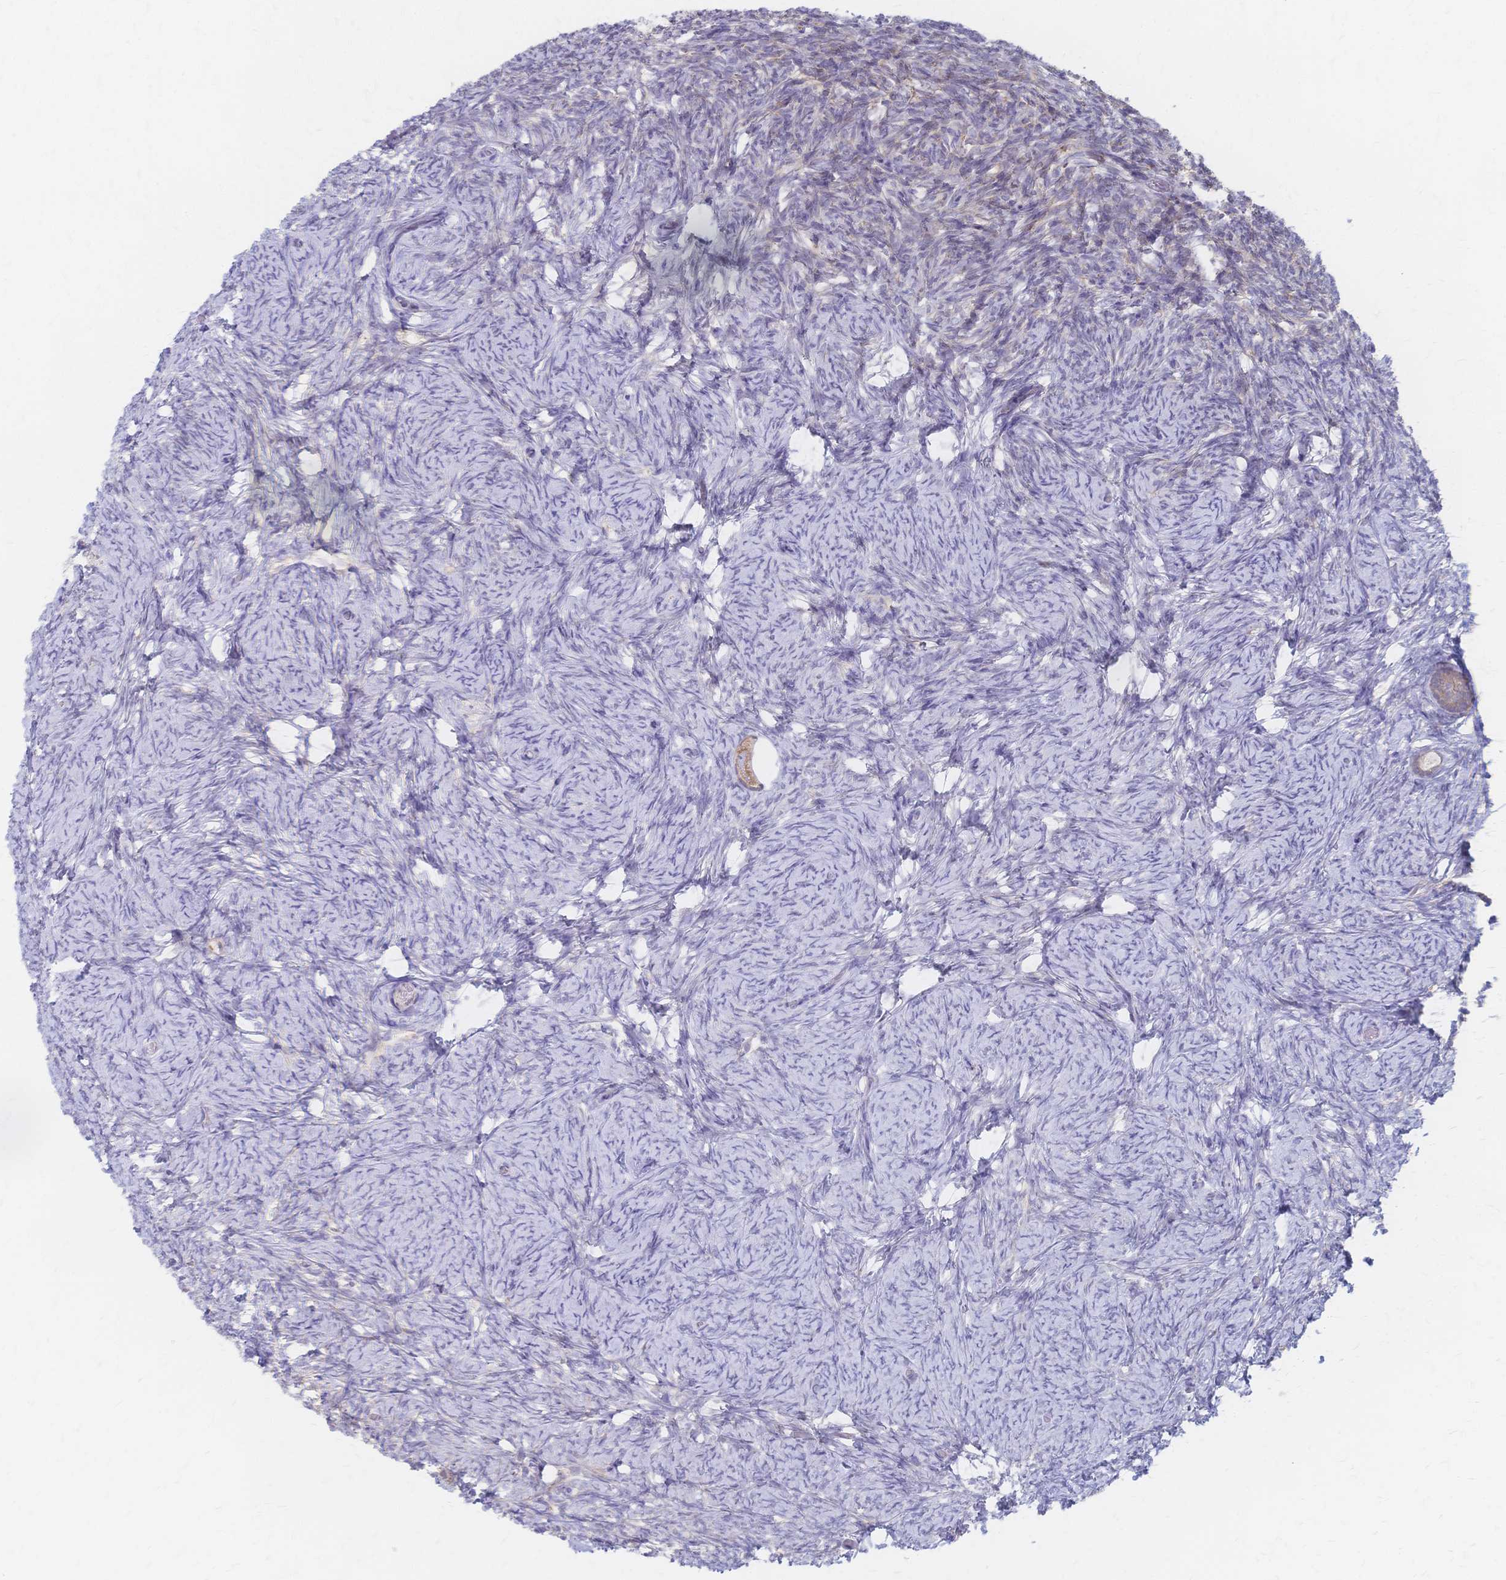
{"staining": {"intensity": "weak", "quantity": ">75%", "location": "cytoplasmic/membranous"}, "tissue": "ovary", "cell_type": "Follicle cells", "image_type": "normal", "snomed": [{"axis": "morphology", "description": "Normal tissue, NOS"}, {"axis": "topography", "description": "Ovary"}], "caption": "Protein staining of benign ovary displays weak cytoplasmic/membranous staining in about >75% of follicle cells. The protein of interest is shown in brown color, while the nuclei are stained blue.", "gene": "CYB5A", "patient": {"sex": "female", "age": 34}}